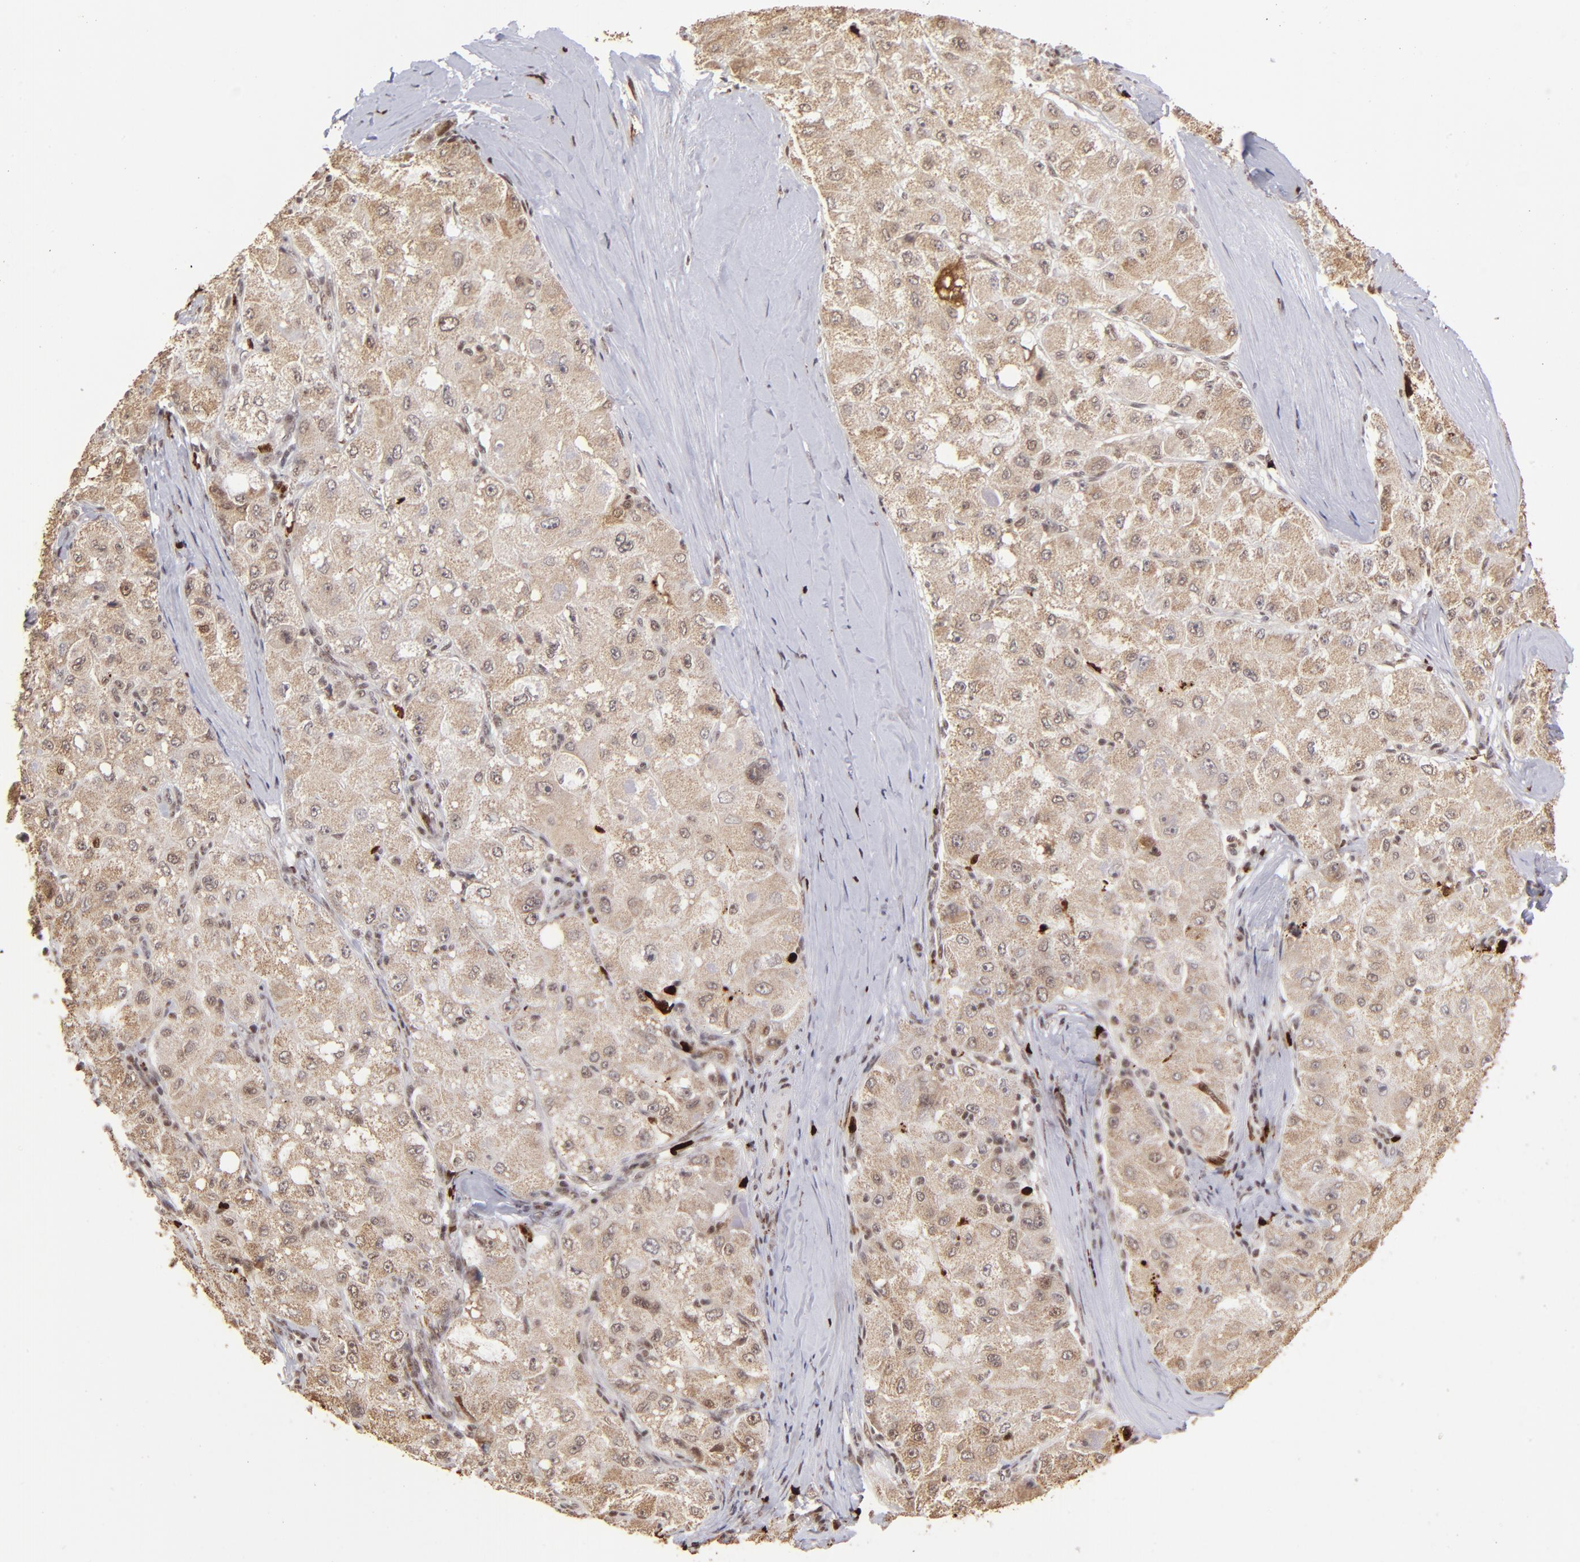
{"staining": {"intensity": "moderate", "quantity": ">75%", "location": "cytoplasmic/membranous,nuclear"}, "tissue": "liver cancer", "cell_type": "Tumor cells", "image_type": "cancer", "snomed": [{"axis": "morphology", "description": "Carcinoma, Hepatocellular, NOS"}, {"axis": "topography", "description": "Liver"}], "caption": "The immunohistochemical stain shows moderate cytoplasmic/membranous and nuclear expression in tumor cells of hepatocellular carcinoma (liver) tissue.", "gene": "ZFX", "patient": {"sex": "male", "age": 80}}